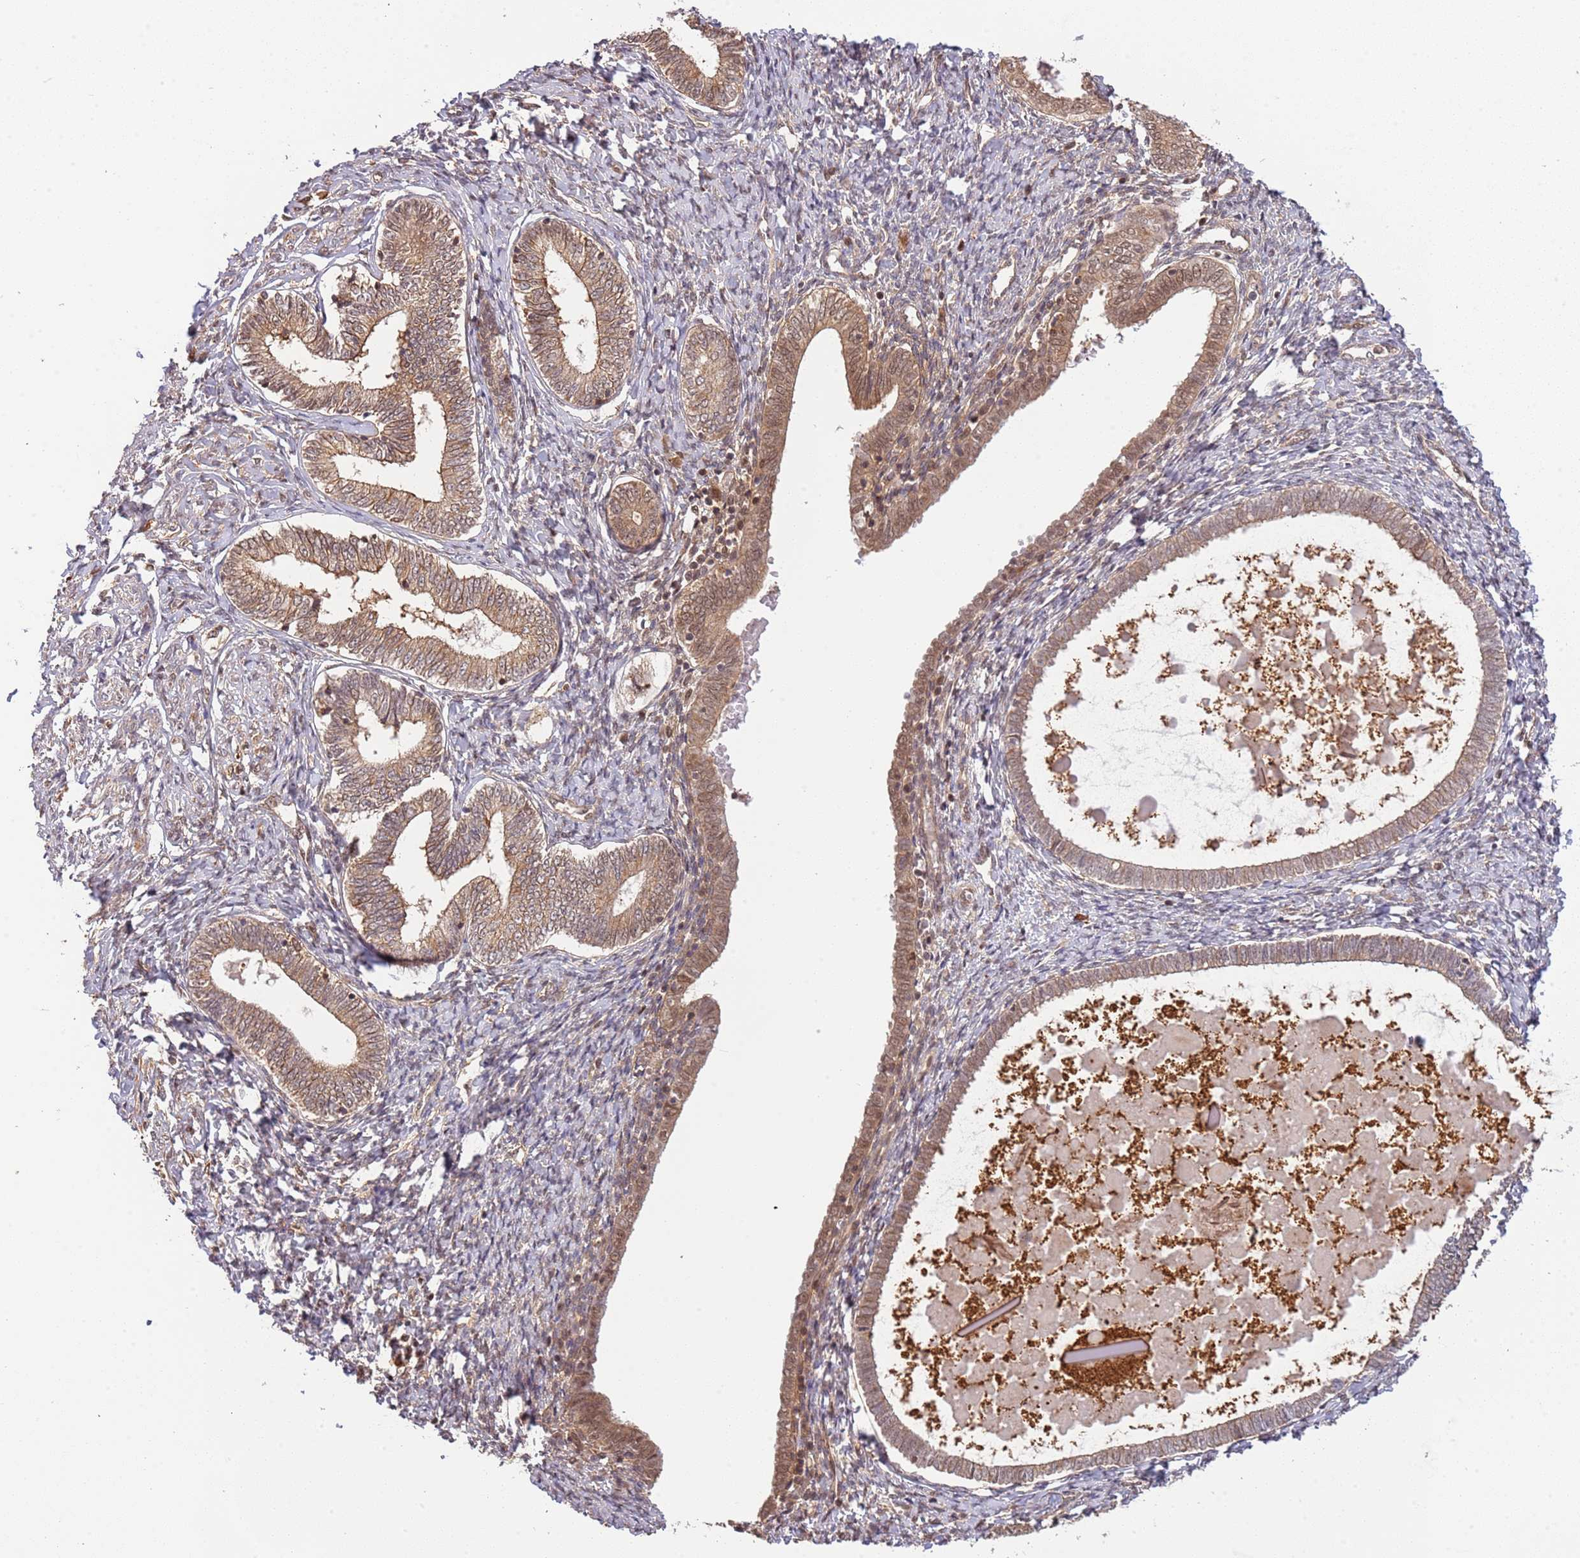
{"staining": {"intensity": "negative", "quantity": "none", "location": "none"}, "tissue": "endometrium", "cell_type": "Cells in endometrial stroma", "image_type": "normal", "snomed": [{"axis": "morphology", "description": "Normal tissue, NOS"}, {"axis": "topography", "description": "Endometrium"}], "caption": "IHC histopathology image of benign endometrium: human endometrium stained with DAB (3,3'-diaminobenzidine) demonstrates no significant protein positivity in cells in endometrial stroma. The staining was performed using DAB (3,3'-diaminobenzidine) to visualize the protein expression in brown, while the nuclei were stained in blue with hematoxylin (Magnification: 20x).", "gene": "PLSCR5", "patient": {"sex": "female", "age": 72}}